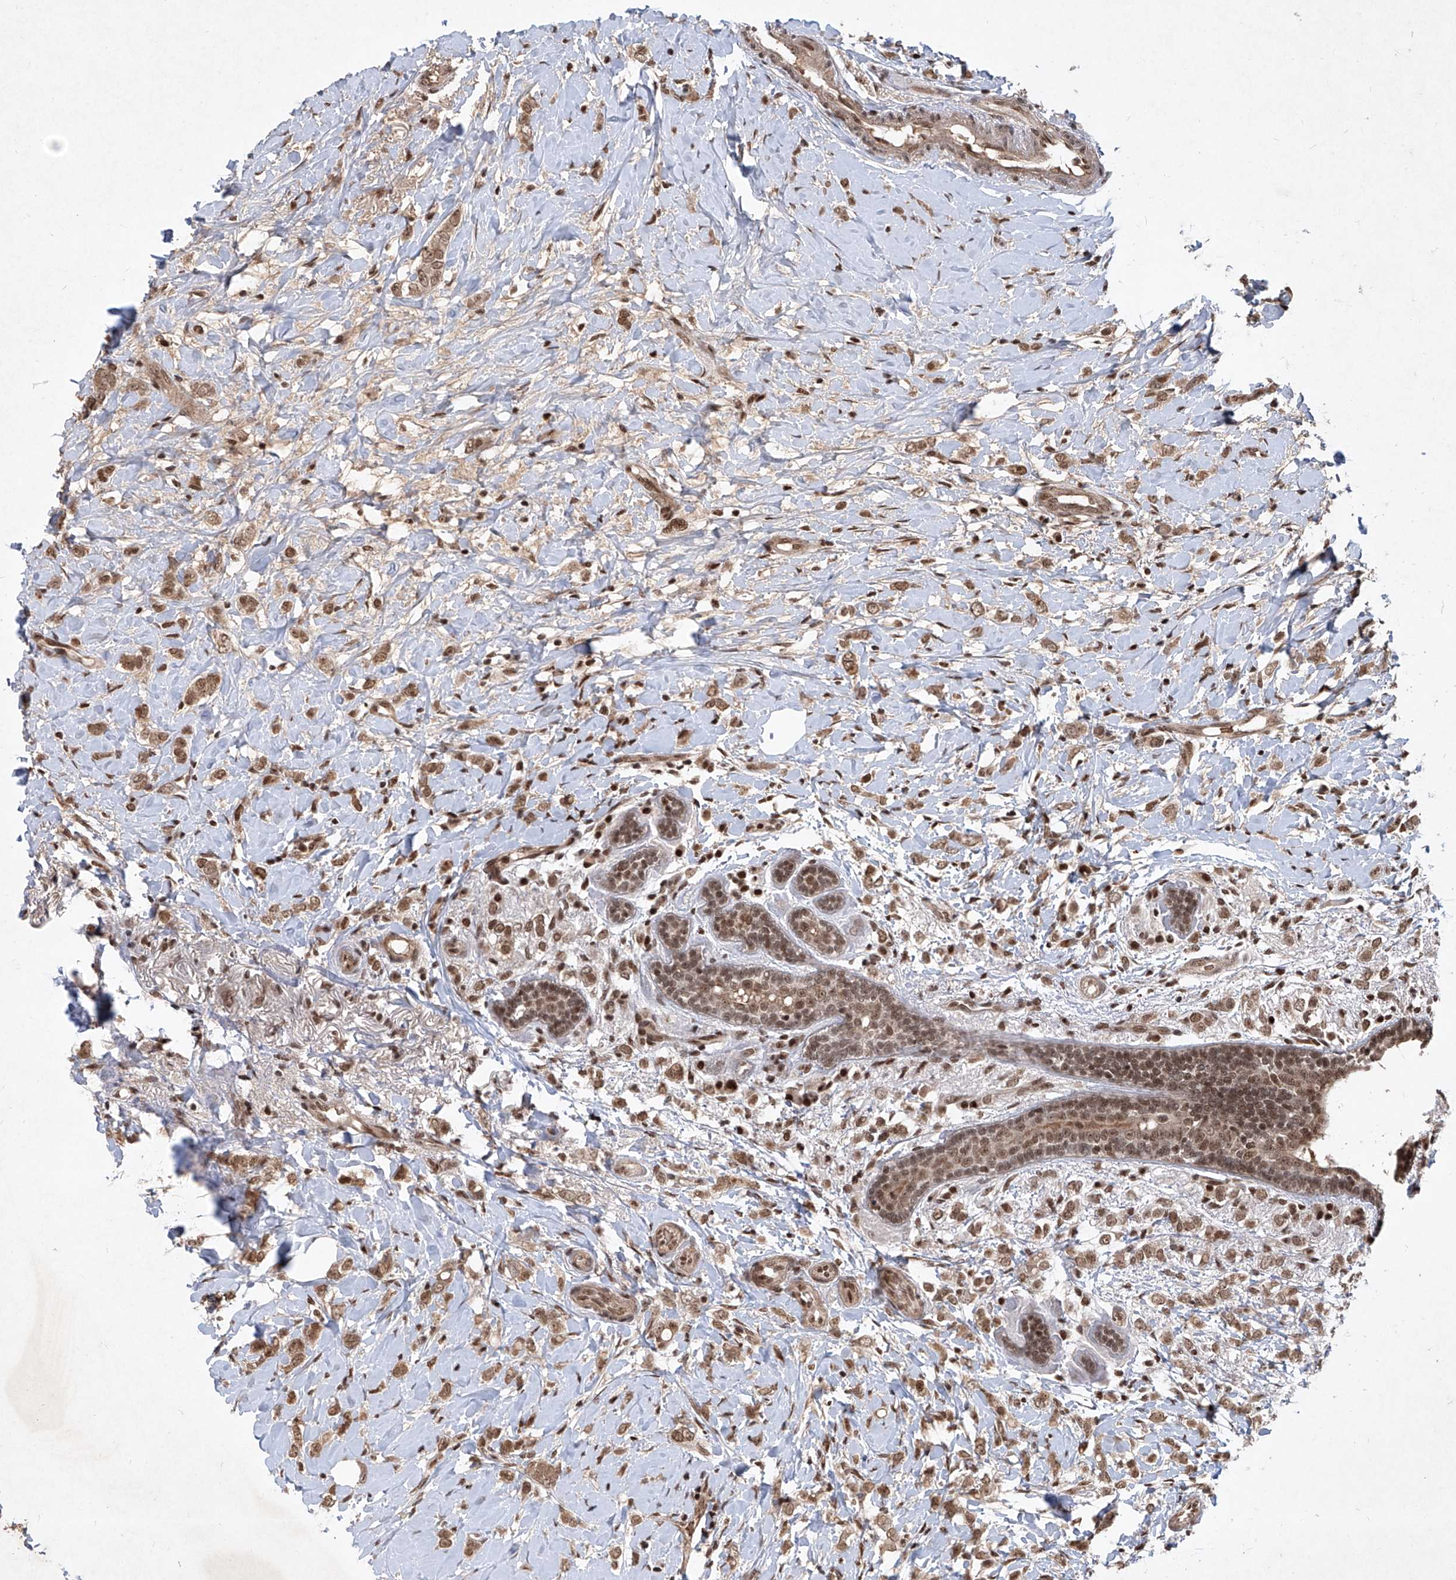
{"staining": {"intensity": "moderate", "quantity": ">75%", "location": "cytoplasmic/membranous,nuclear"}, "tissue": "breast cancer", "cell_type": "Tumor cells", "image_type": "cancer", "snomed": [{"axis": "morphology", "description": "Normal tissue, NOS"}, {"axis": "morphology", "description": "Lobular carcinoma"}, {"axis": "topography", "description": "Breast"}], "caption": "Immunohistochemistry histopathology image of human breast lobular carcinoma stained for a protein (brown), which displays medium levels of moderate cytoplasmic/membranous and nuclear positivity in about >75% of tumor cells.", "gene": "IRF2", "patient": {"sex": "female", "age": 47}}